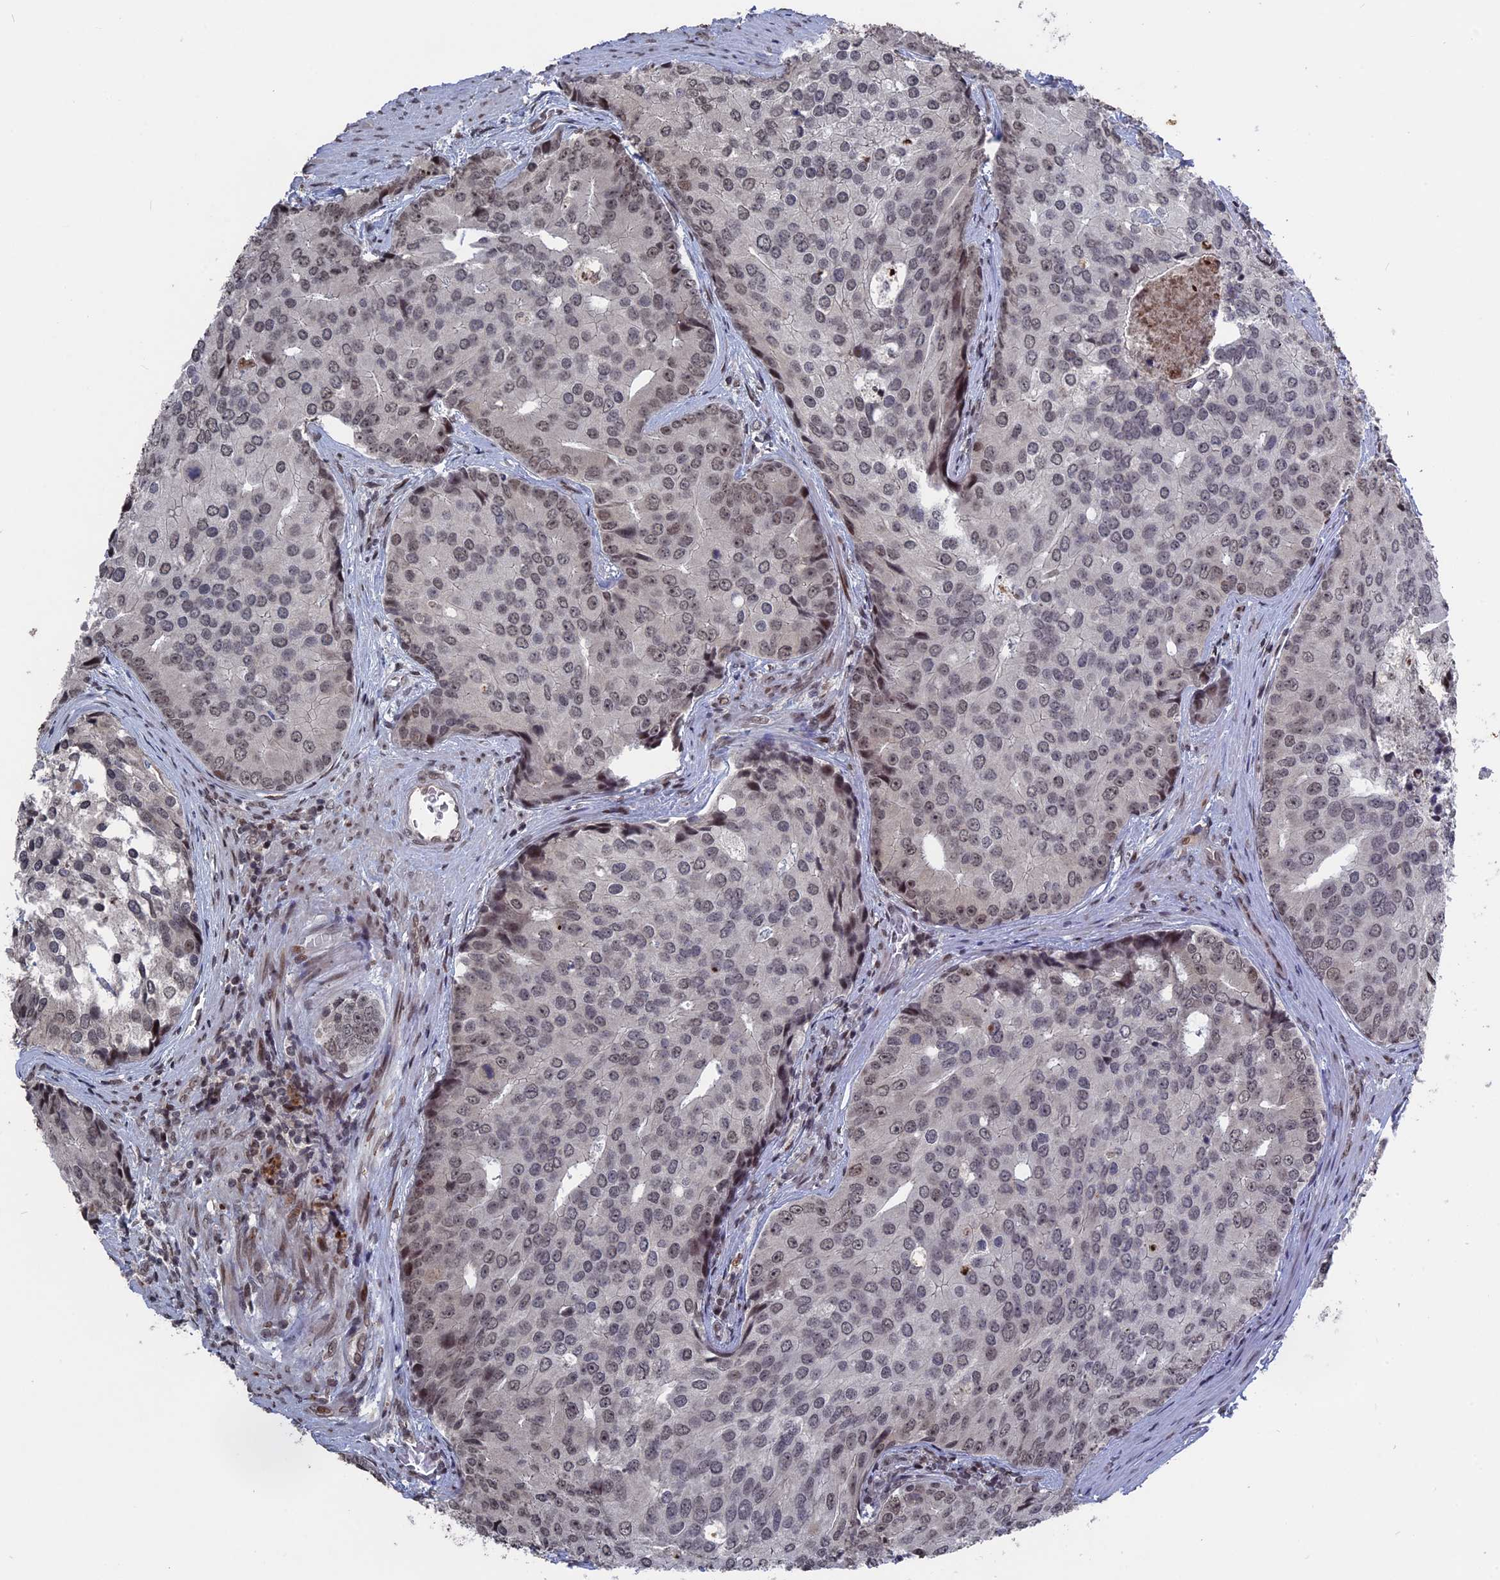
{"staining": {"intensity": "moderate", "quantity": "<25%", "location": "nuclear"}, "tissue": "prostate cancer", "cell_type": "Tumor cells", "image_type": "cancer", "snomed": [{"axis": "morphology", "description": "Adenocarcinoma, High grade"}, {"axis": "topography", "description": "Prostate"}], "caption": "The photomicrograph exhibits immunohistochemical staining of adenocarcinoma (high-grade) (prostate). There is moderate nuclear expression is present in about <25% of tumor cells.", "gene": "NR2C2AP", "patient": {"sex": "male", "age": 62}}